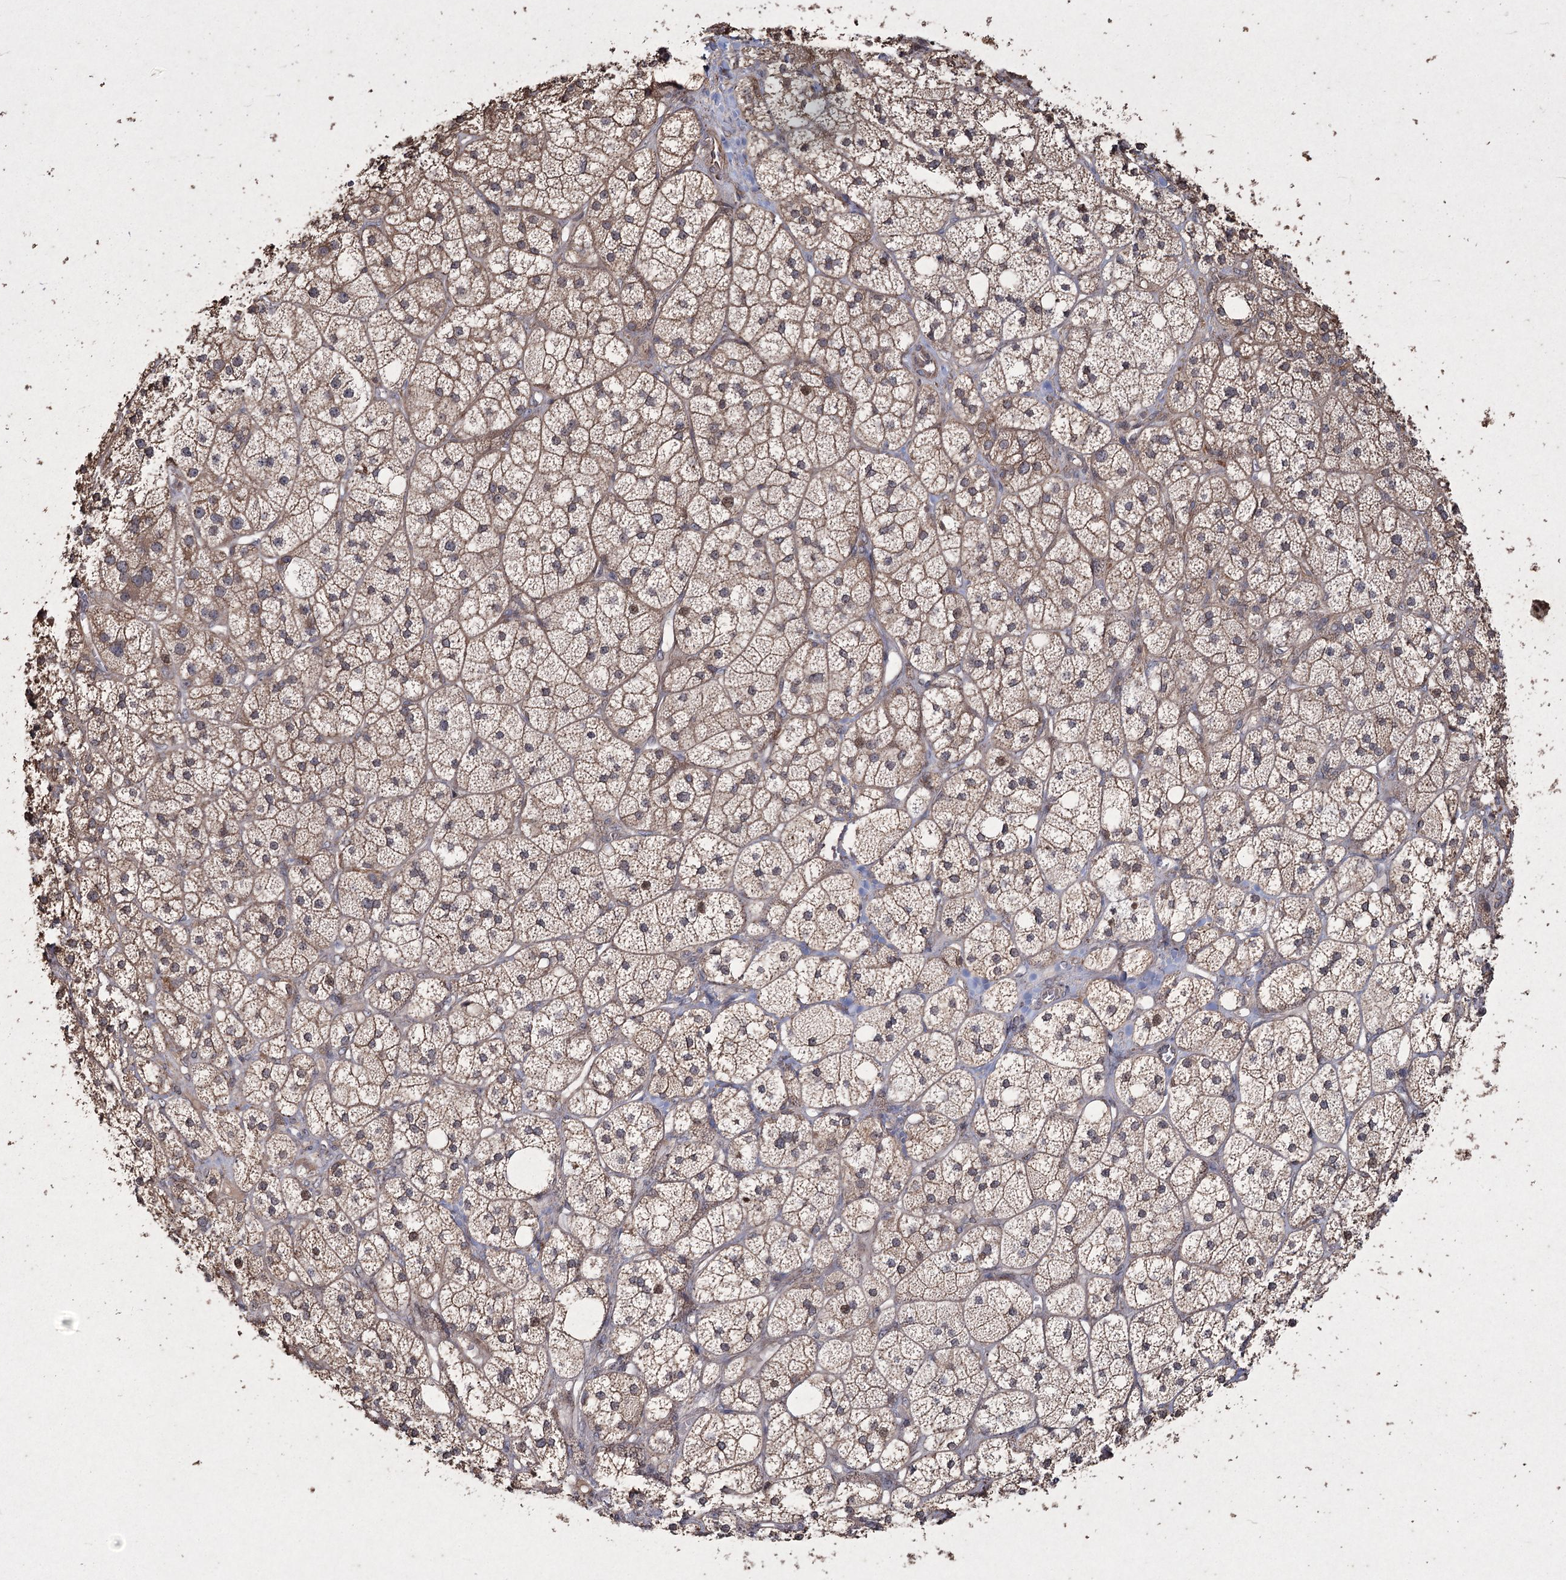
{"staining": {"intensity": "moderate", "quantity": "25%-75%", "location": "cytoplasmic/membranous,nuclear"}, "tissue": "adrenal gland", "cell_type": "Glandular cells", "image_type": "normal", "snomed": [{"axis": "morphology", "description": "Normal tissue, NOS"}, {"axis": "topography", "description": "Adrenal gland"}], "caption": "Immunohistochemical staining of unremarkable adrenal gland exhibits 25%-75% levels of moderate cytoplasmic/membranous,nuclear protein positivity in approximately 25%-75% of glandular cells. (Stains: DAB (3,3'-diaminobenzidine) in brown, nuclei in blue, Microscopy: brightfield microscopy at high magnification).", "gene": "PRC1", "patient": {"sex": "male", "age": 61}}